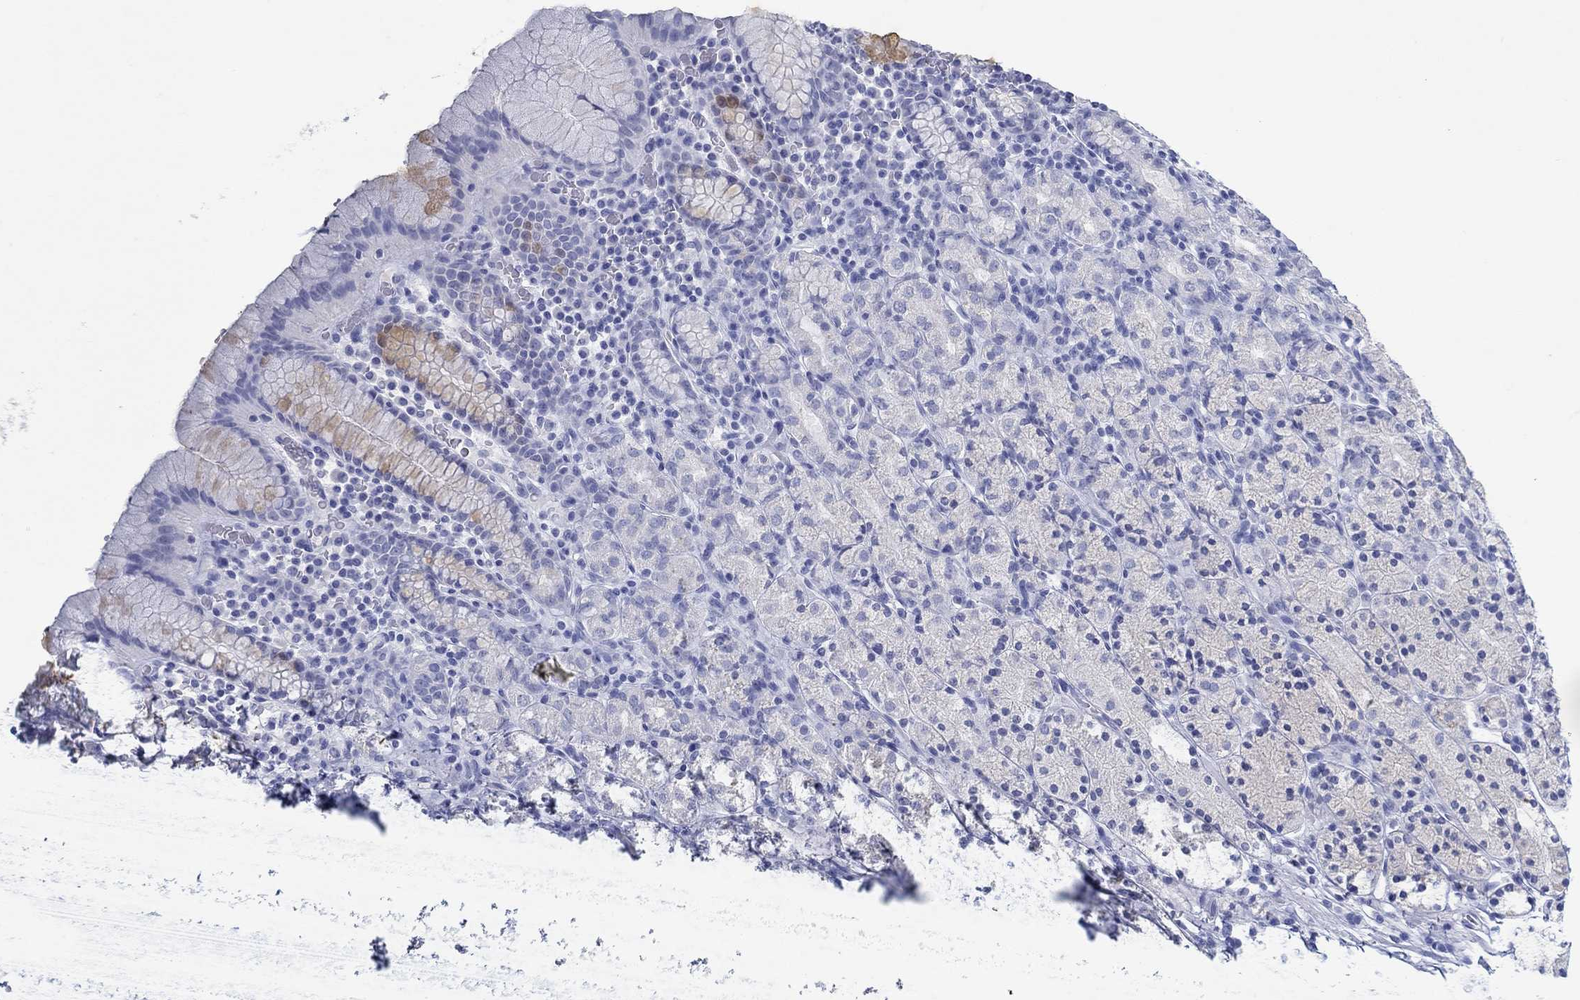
{"staining": {"intensity": "negative", "quantity": "none", "location": "none"}, "tissue": "stomach", "cell_type": "Glandular cells", "image_type": "normal", "snomed": [{"axis": "morphology", "description": "Normal tissue, NOS"}, {"axis": "topography", "description": "Stomach, upper"}, {"axis": "topography", "description": "Stomach"}], "caption": "IHC histopathology image of benign human stomach stained for a protein (brown), which exhibits no expression in glandular cells.", "gene": "PAX9", "patient": {"sex": "male", "age": 62}}